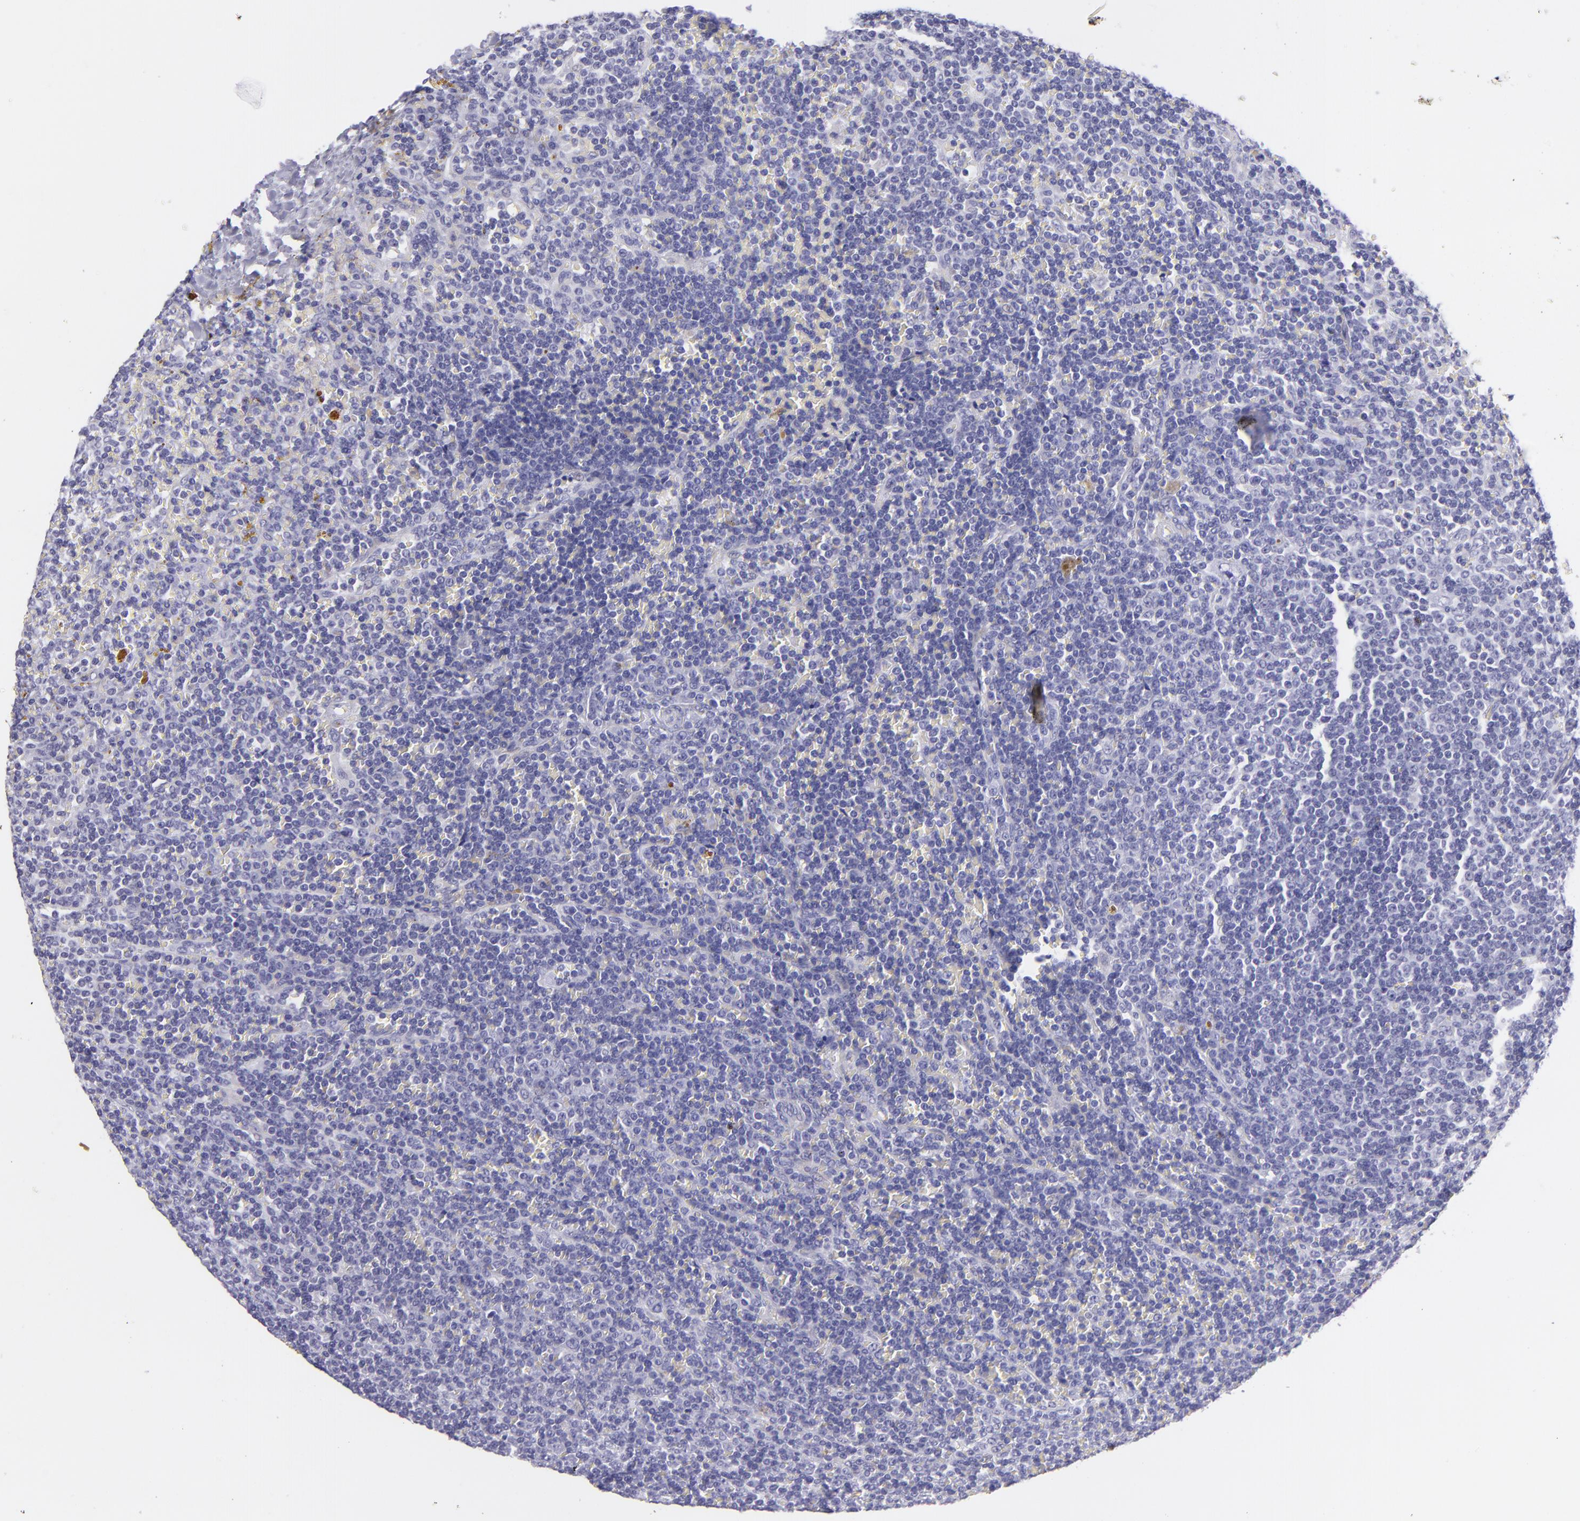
{"staining": {"intensity": "negative", "quantity": "none", "location": "none"}, "tissue": "lymphoma", "cell_type": "Tumor cells", "image_type": "cancer", "snomed": [{"axis": "morphology", "description": "Malignant lymphoma, non-Hodgkin's type, Low grade"}, {"axis": "topography", "description": "Spleen"}], "caption": "This is a photomicrograph of immunohistochemistry staining of lymphoma, which shows no positivity in tumor cells.", "gene": "PIP", "patient": {"sex": "male", "age": 80}}